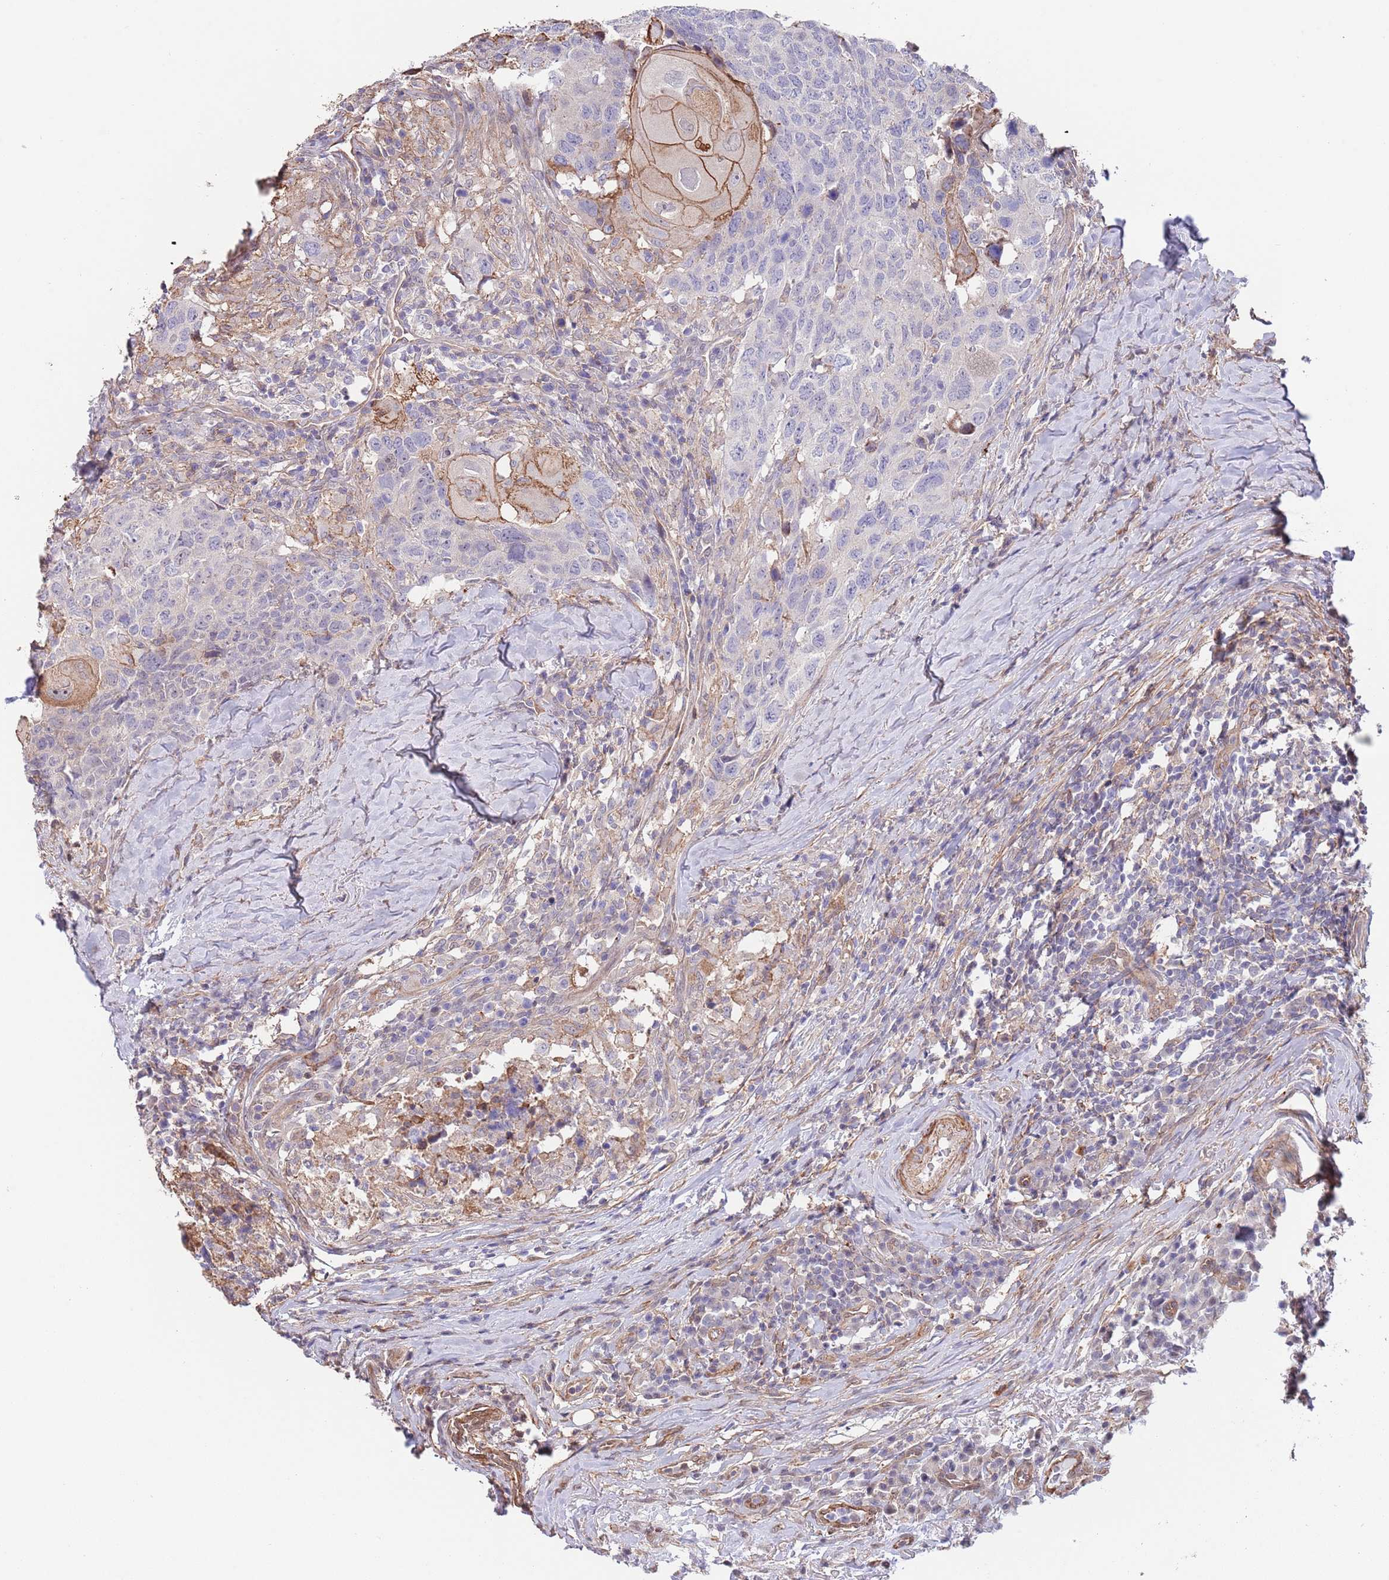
{"staining": {"intensity": "moderate", "quantity": "<25%", "location": "cytoplasmic/membranous"}, "tissue": "head and neck cancer", "cell_type": "Tumor cells", "image_type": "cancer", "snomed": [{"axis": "morphology", "description": "Normal tissue, NOS"}, {"axis": "morphology", "description": "Squamous cell carcinoma, NOS"}, {"axis": "topography", "description": "Skeletal muscle"}, {"axis": "topography", "description": "Vascular tissue"}, {"axis": "topography", "description": "Peripheral nerve tissue"}, {"axis": "topography", "description": "Head-Neck"}], "caption": "Squamous cell carcinoma (head and neck) was stained to show a protein in brown. There is low levels of moderate cytoplasmic/membranous staining in approximately <25% of tumor cells.", "gene": "BPNT1", "patient": {"sex": "male", "age": 66}}